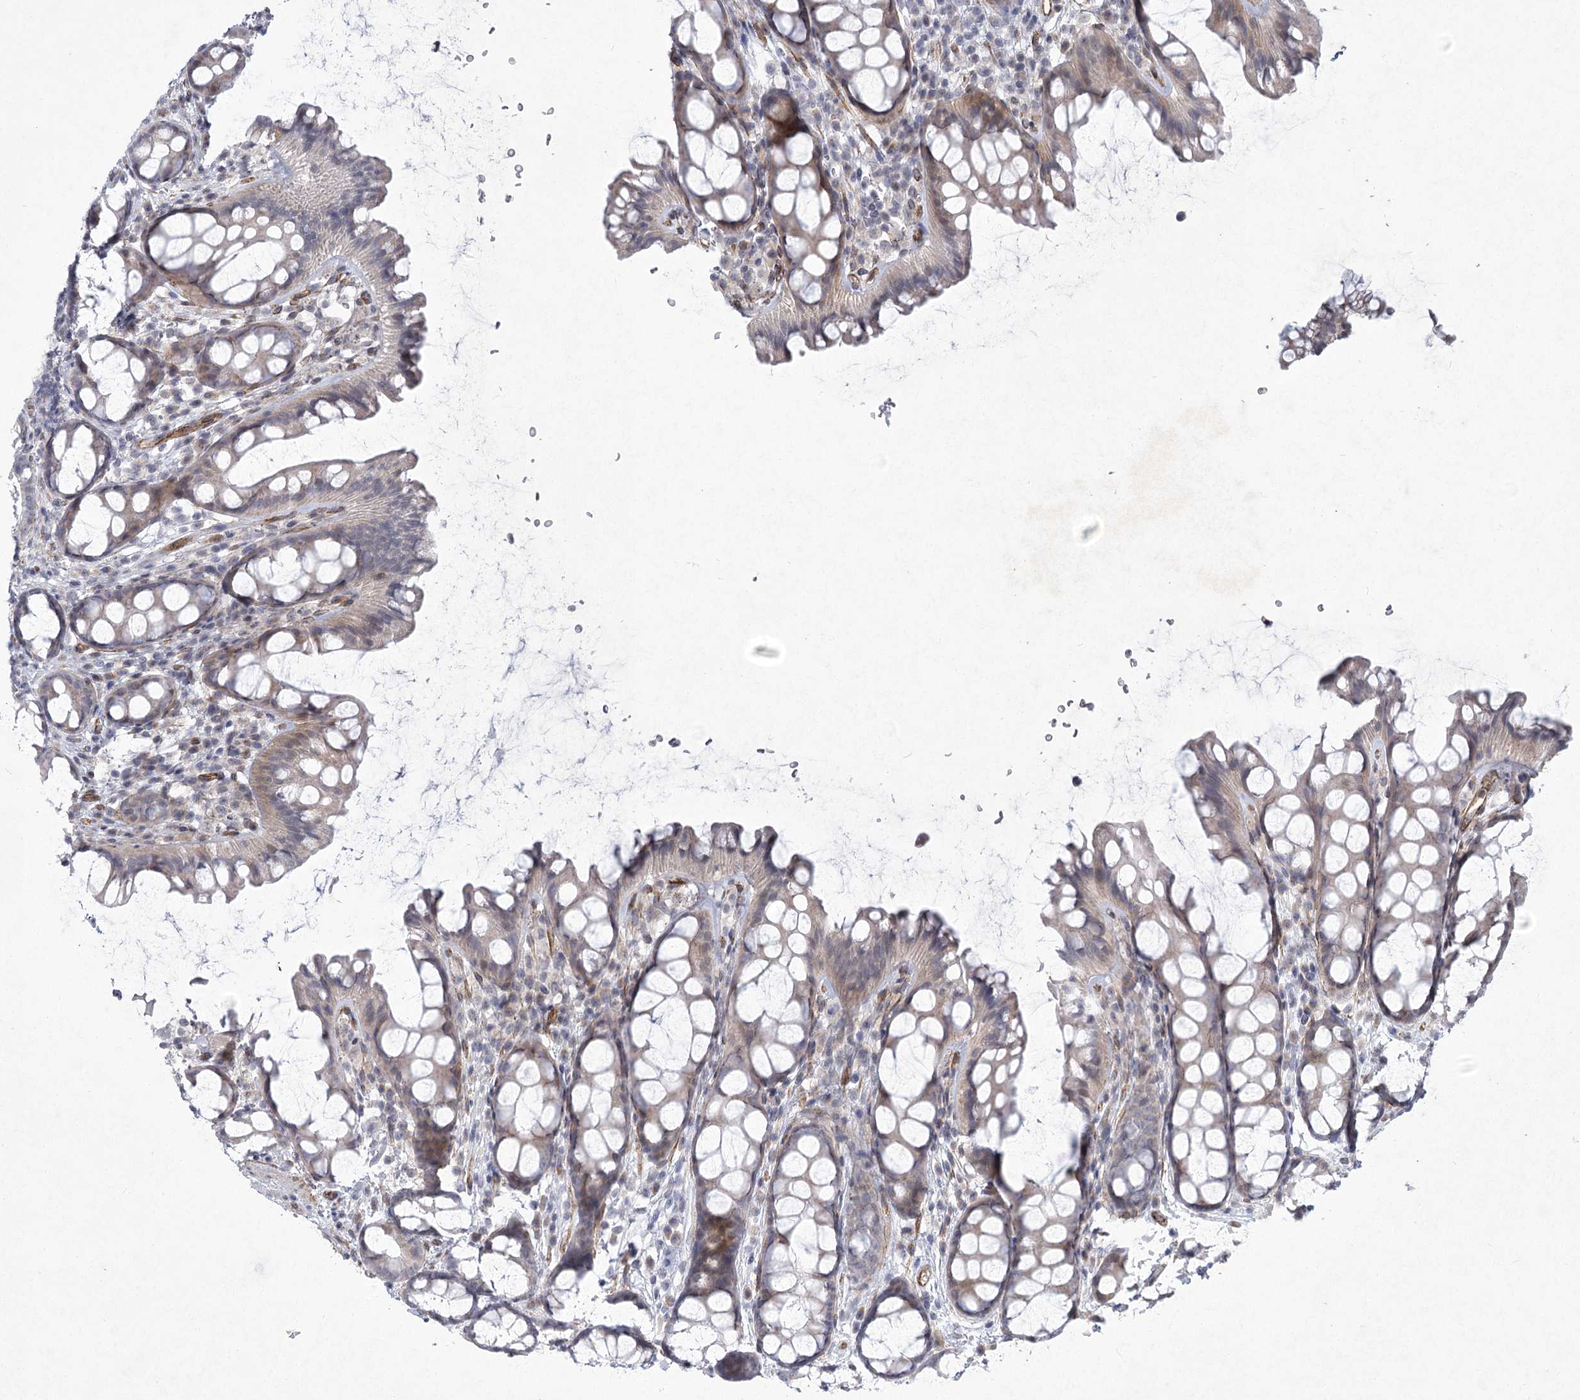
{"staining": {"intensity": "moderate", "quantity": ">75%", "location": "cytoplasmic/membranous"}, "tissue": "colon", "cell_type": "Endothelial cells", "image_type": "normal", "snomed": [{"axis": "morphology", "description": "Normal tissue, NOS"}, {"axis": "topography", "description": "Colon"}], "caption": "Moderate cytoplasmic/membranous protein expression is identified in approximately >75% of endothelial cells in colon.", "gene": "MEPE", "patient": {"sex": "female", "age": 82}}